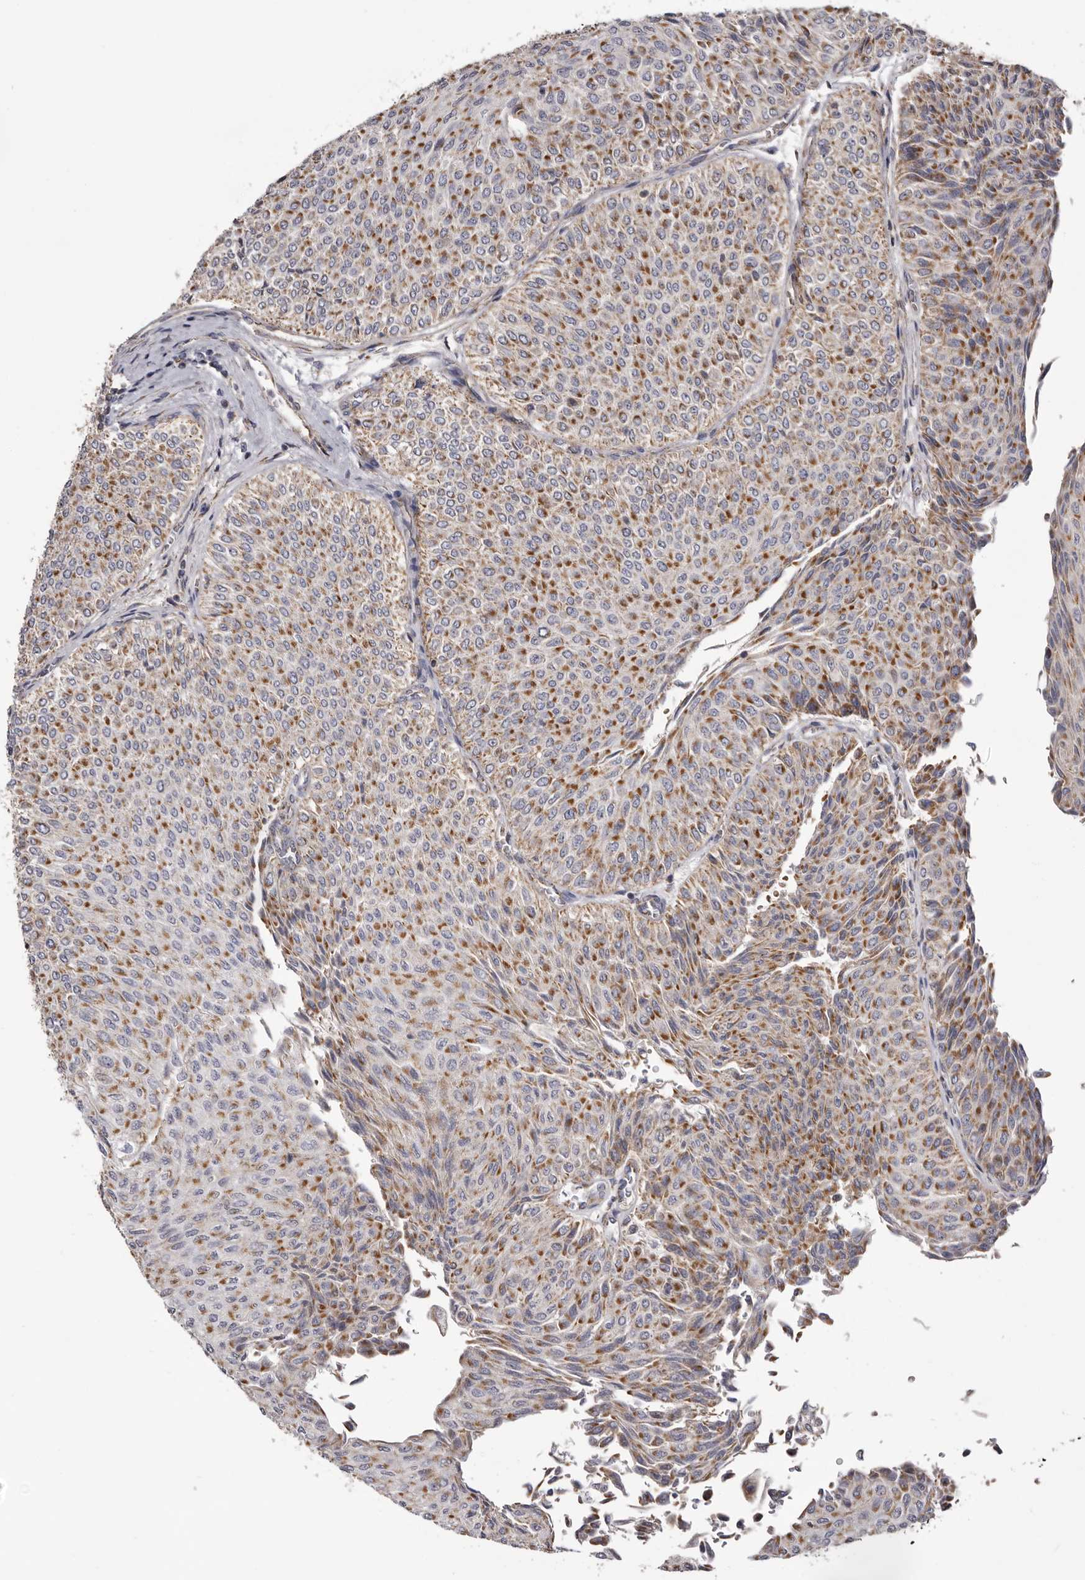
{"staining": {"intensity": "moderate", "quantity": ">75%", "location": "cytoplasmic/membranous"}, "tissue": "urothelial cancer", "cell_type": "Tumor cells", "image_type": "cancer", "snomed": [{"axis": "morphology", "description": "Urothelial carcinoma, Low grade"}, {"axis": "topography", "description": "Urinary bladder"}], "caption": "Immunohistochemistry (IHC) photomicrograph of neoplastic tissue: human urothelial carcinoma (low-grade) stained using immunohistochemistry exhibits medium levels of moderate protein expression localized specifically in the cytoplasmic/membranous of tumor cells, appearing as a cytoplasmic/membranous brown color.", "gene": "MECR", "patient": {"sex": "male", "age": 78}}